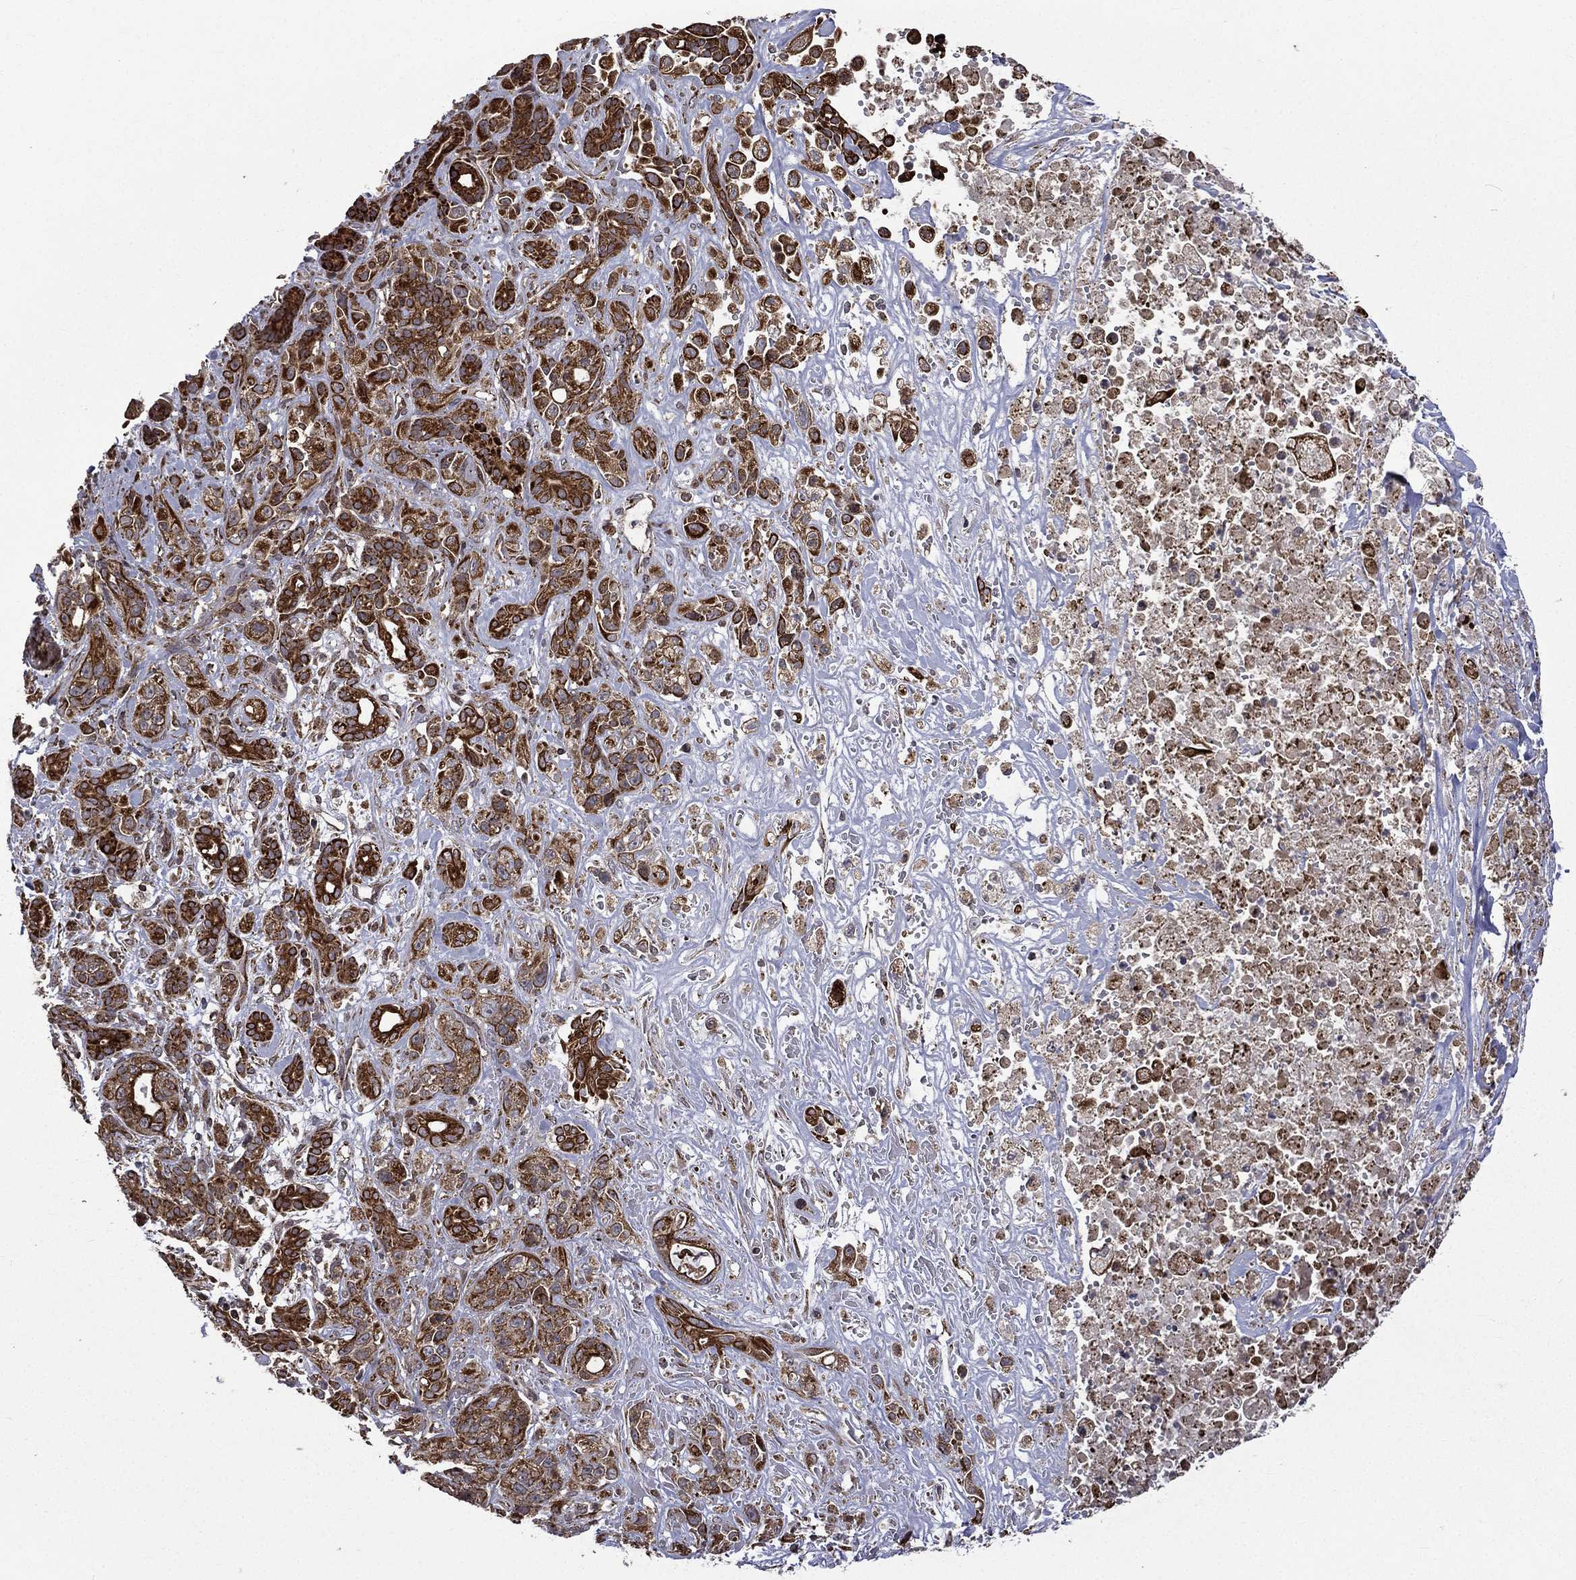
{"staining": {"intensity": "strong", "quantity": ">75%", "location": "cytoplasmic/membranous"}, "tissue": "pancreatic cancer", "cell_type": "Tumor cells", "image_type": "cancer", "snomed": [{"axis": "morphology", "description": "Adenocarcinoma, NOS"}, {"axis": "topography", "description": "Pancreas"}], "caption": "IHC (DAB) staining of adenocarcinoma (pancreatic) shows strong cytoplasmic/membranous protein positivity in about >75% of tumor cells.", "gene": "GIMAP6", "patient": {"sex": "male", "age": 44}}